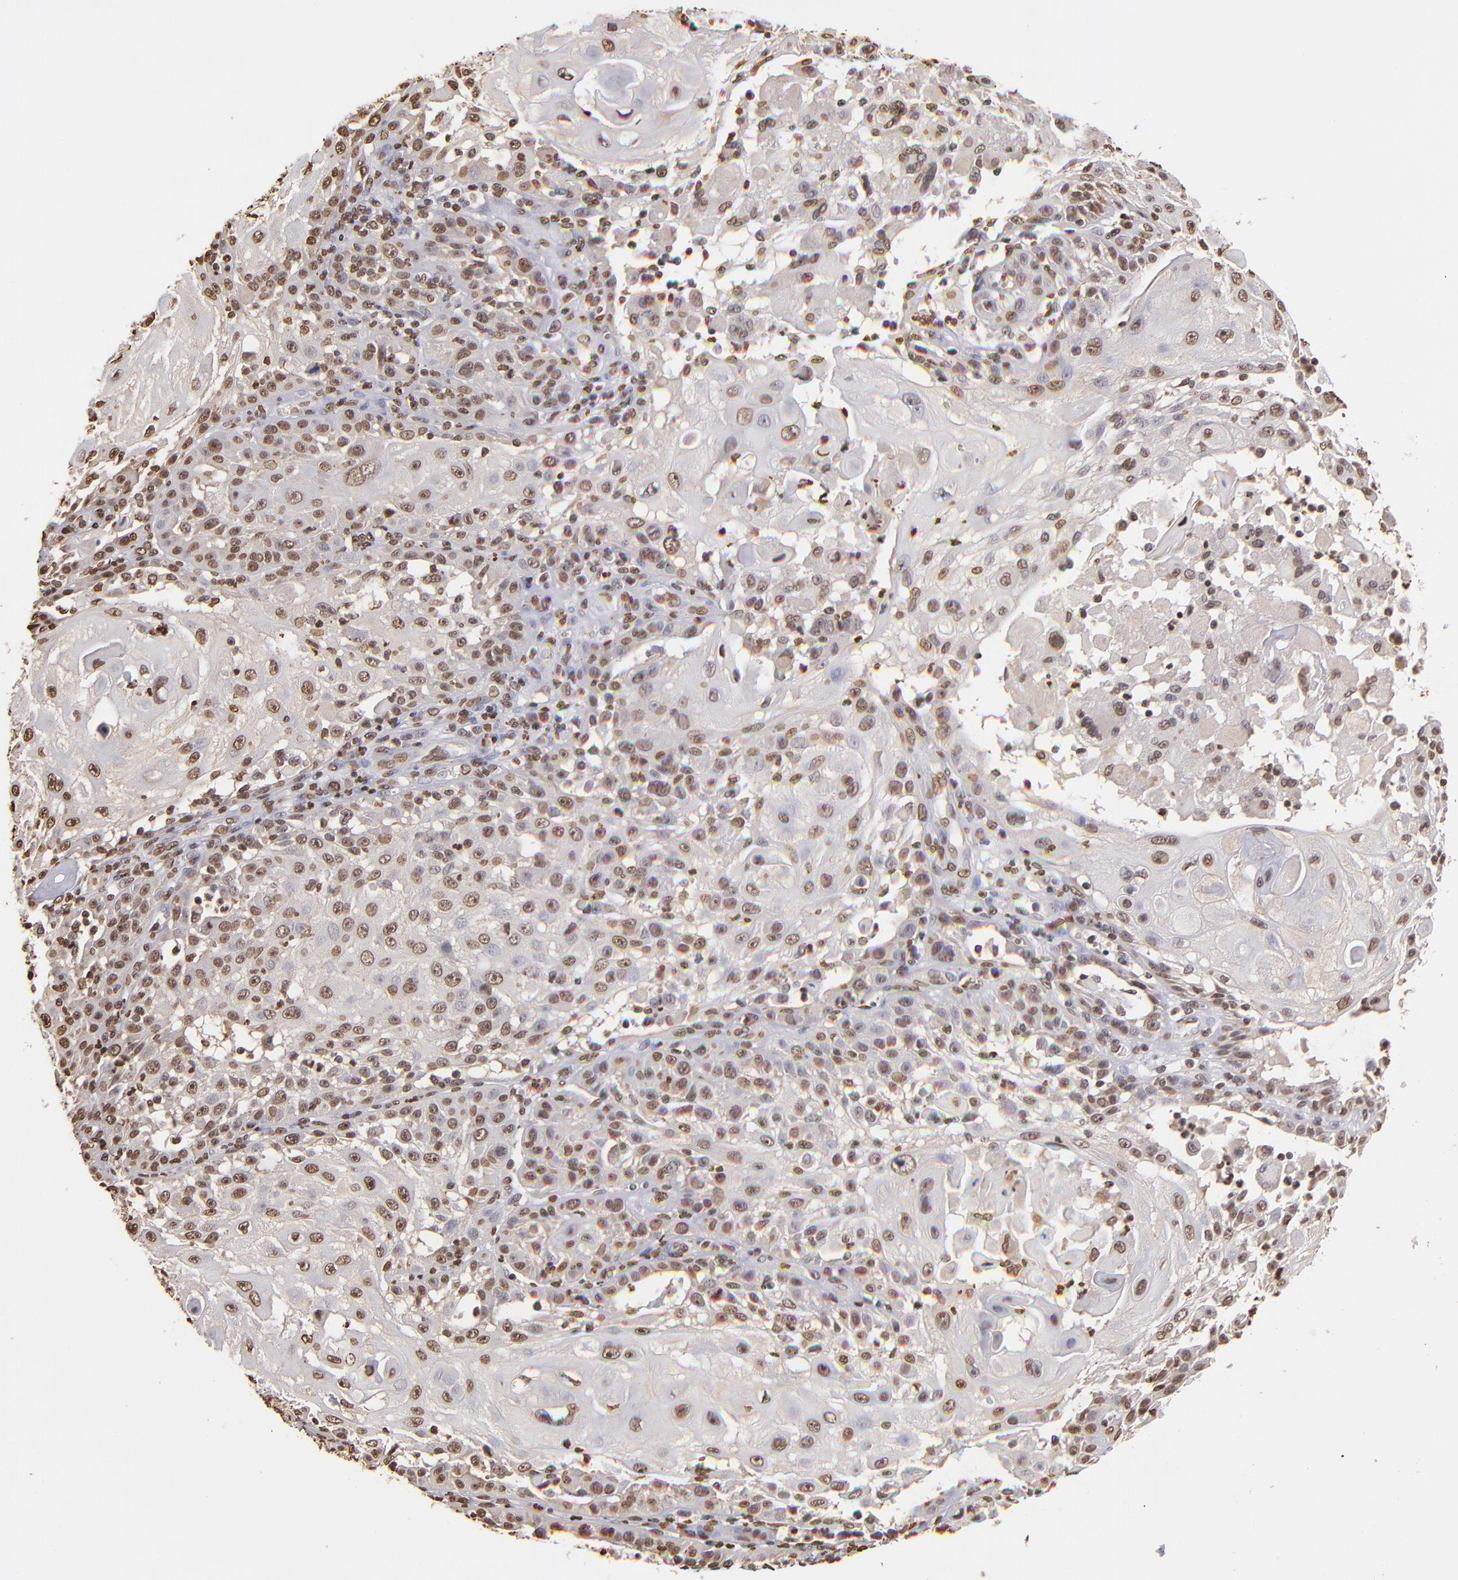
{"staining": {"intensity": "moderate", "quantity": "25%-75%", "location": "nuclear"}, "tissue": "skin cancer", "cell_type": "Tumor cells", "image_type": "cancer", "snomed": [{"axis": "morphology", "description": "Squamous cell carcinoma, NOS"}, {"axis": "topography", "description": "Skin"}], "caption": "This micrograph demonstrates IHC staining of skin cancer (squamous cell carcinoma), with medium moderate nuclear positivity in approximately 25%-75% of tumor cells.", "gene": "LBX1", "patient": {"sex": "female", "age": 89}}